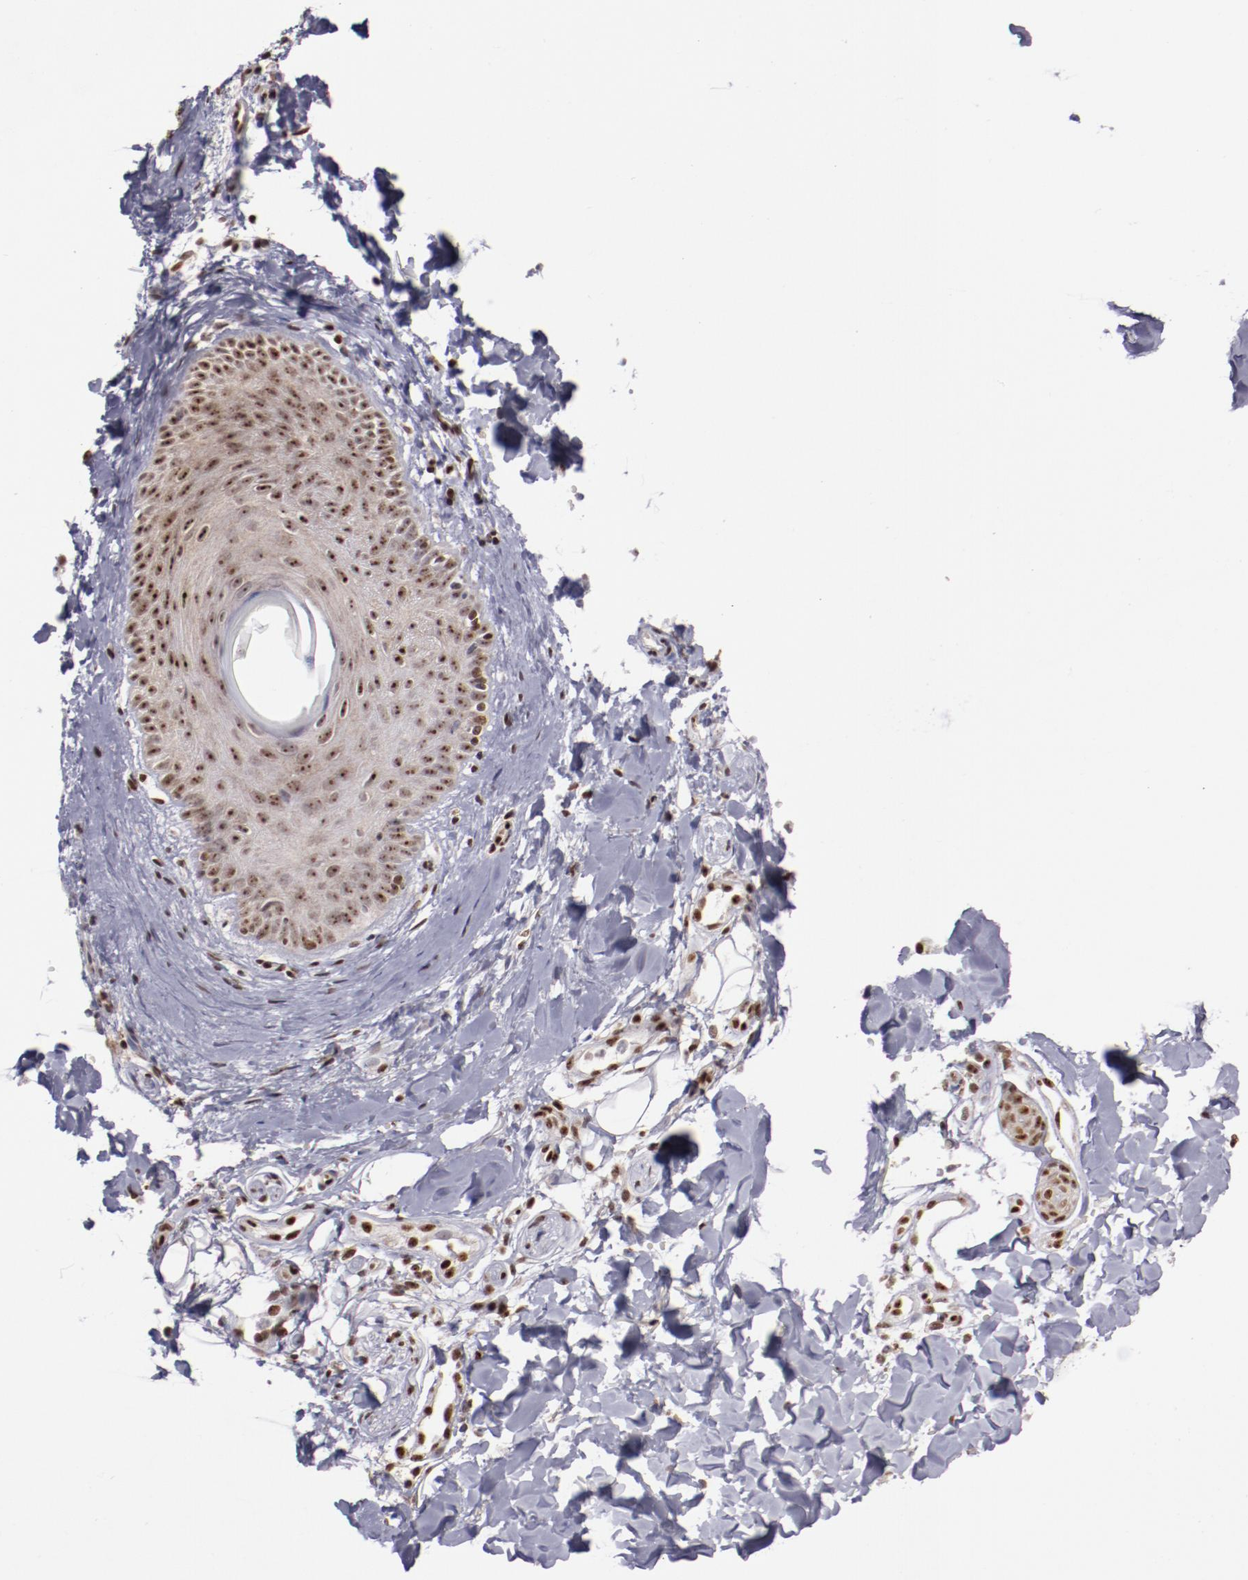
{"staining": {"intensity": "moderate", "quantity": "25%-75%", "location": "cytoplasmic/membranous,nuclear"}, "tissue": "skin", "cell_type": "Epidermal cells", "image_type": "normal", "snomed": [{"axis": "morphology", "description": "Normal tissue, NOS"}, {"axis": "morphology", "description": "Inflammation, NOS"}, {"axis": "topography", "description": "Soft tissue"}, {"axis": "topography", "description": "Anal"}], "caption": "The histopathology image demonstrates staining of benign skin, revealing moderate cytoplasmic/membranous,nuclear protein expression (brown color) within epidermal cells. The protein is shown in brown color, while the nuclei are stained blue.", "gene": "DDX24", "patient": {"sex": "female", "age": 15}}